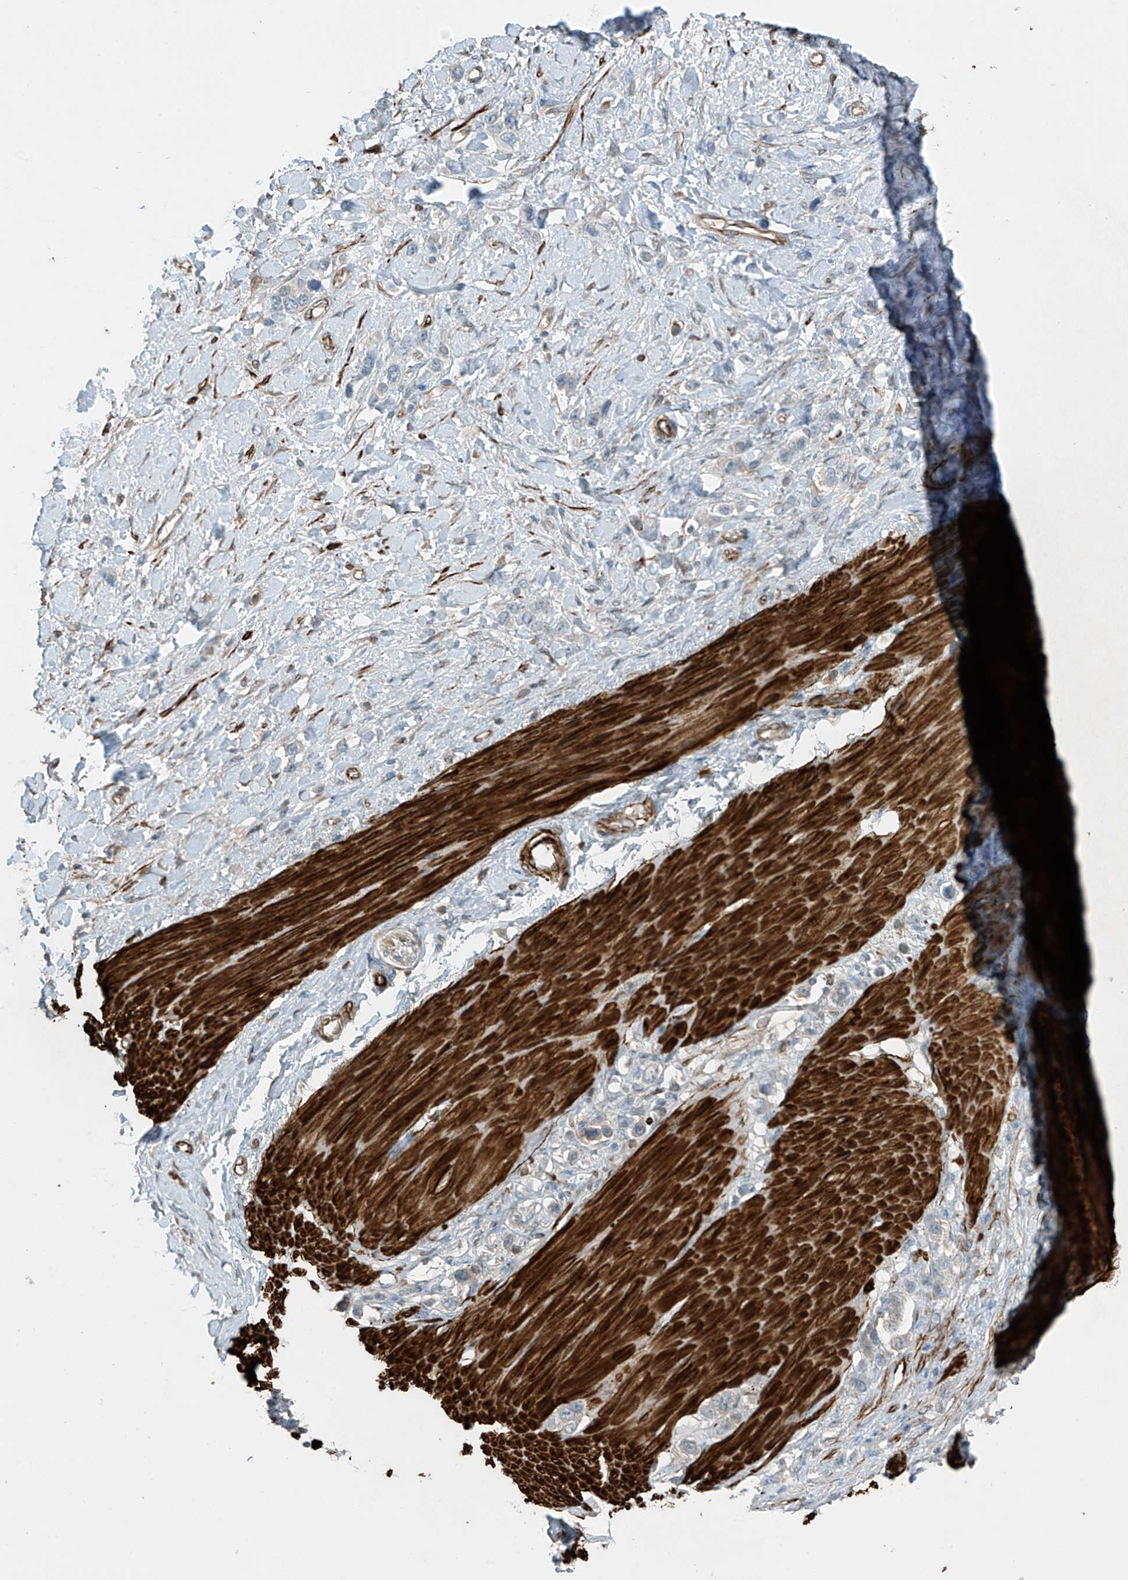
{"staining": {"intensity": "weak", "quantity": "<25%", "location": "cytoplasmic/membranous"}, "tissue": "stomach cancer", "cell_type": "Tumor cells", "image_type": "cancer", "snomed": [{"axis": "morphology", "description": "Normal tissue, NOS"}, {"axis": "morphology", "description": "Adenocarcinoma, NOS"}, {"axis": "topography", "description": "Stomach, upper"}, {"axis": "topography", "description": "Stomach"}], "caption": "Micrograph shows no significant protein positivity in tumor cells of adenocarcinoma (stomach).", "gene": "SH3BGRL3", "patient": {"sex": "female", "age": 65}}